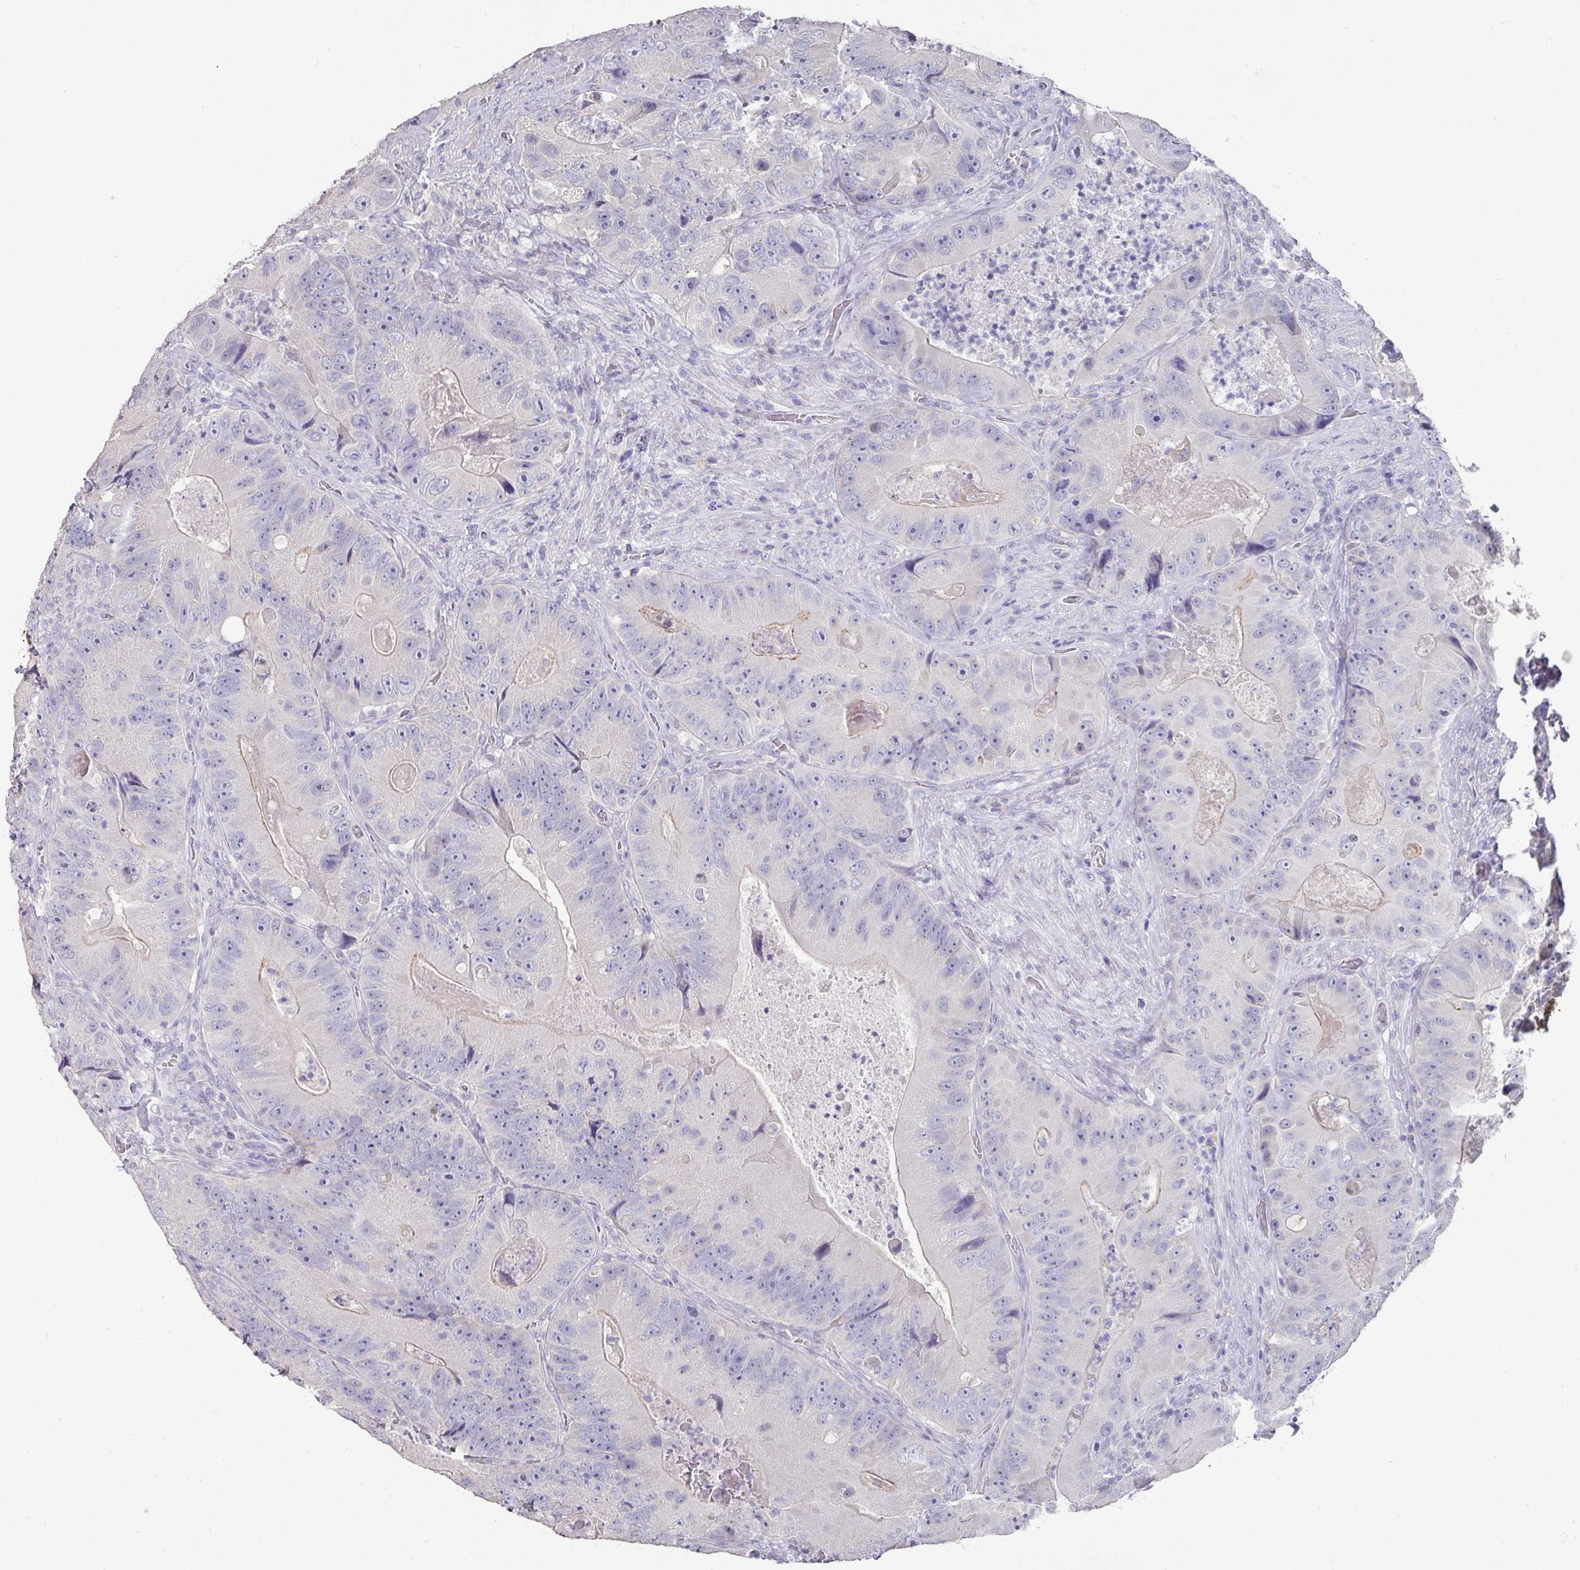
{"staining": {"intensity": "negative", "quantity": "none", "location": "none"}, "tissue": "colorectal cancer", "cell_type": "Tumor cells", "image_type": "cancer", "snomed": [{"axis": "morphology", "description": "Adenocarcinoma, NOS"}, {"axis": "topography", "description": "Colon"}], "caption": "Immunohistochemistry (IHC) micrograph of neoplastic tissue: human colorectal cancer stained with DAB displays no significant protein staining in tumor cells.", "gene": "DAZL", "patient": {"sex": "female", "age": 86}}